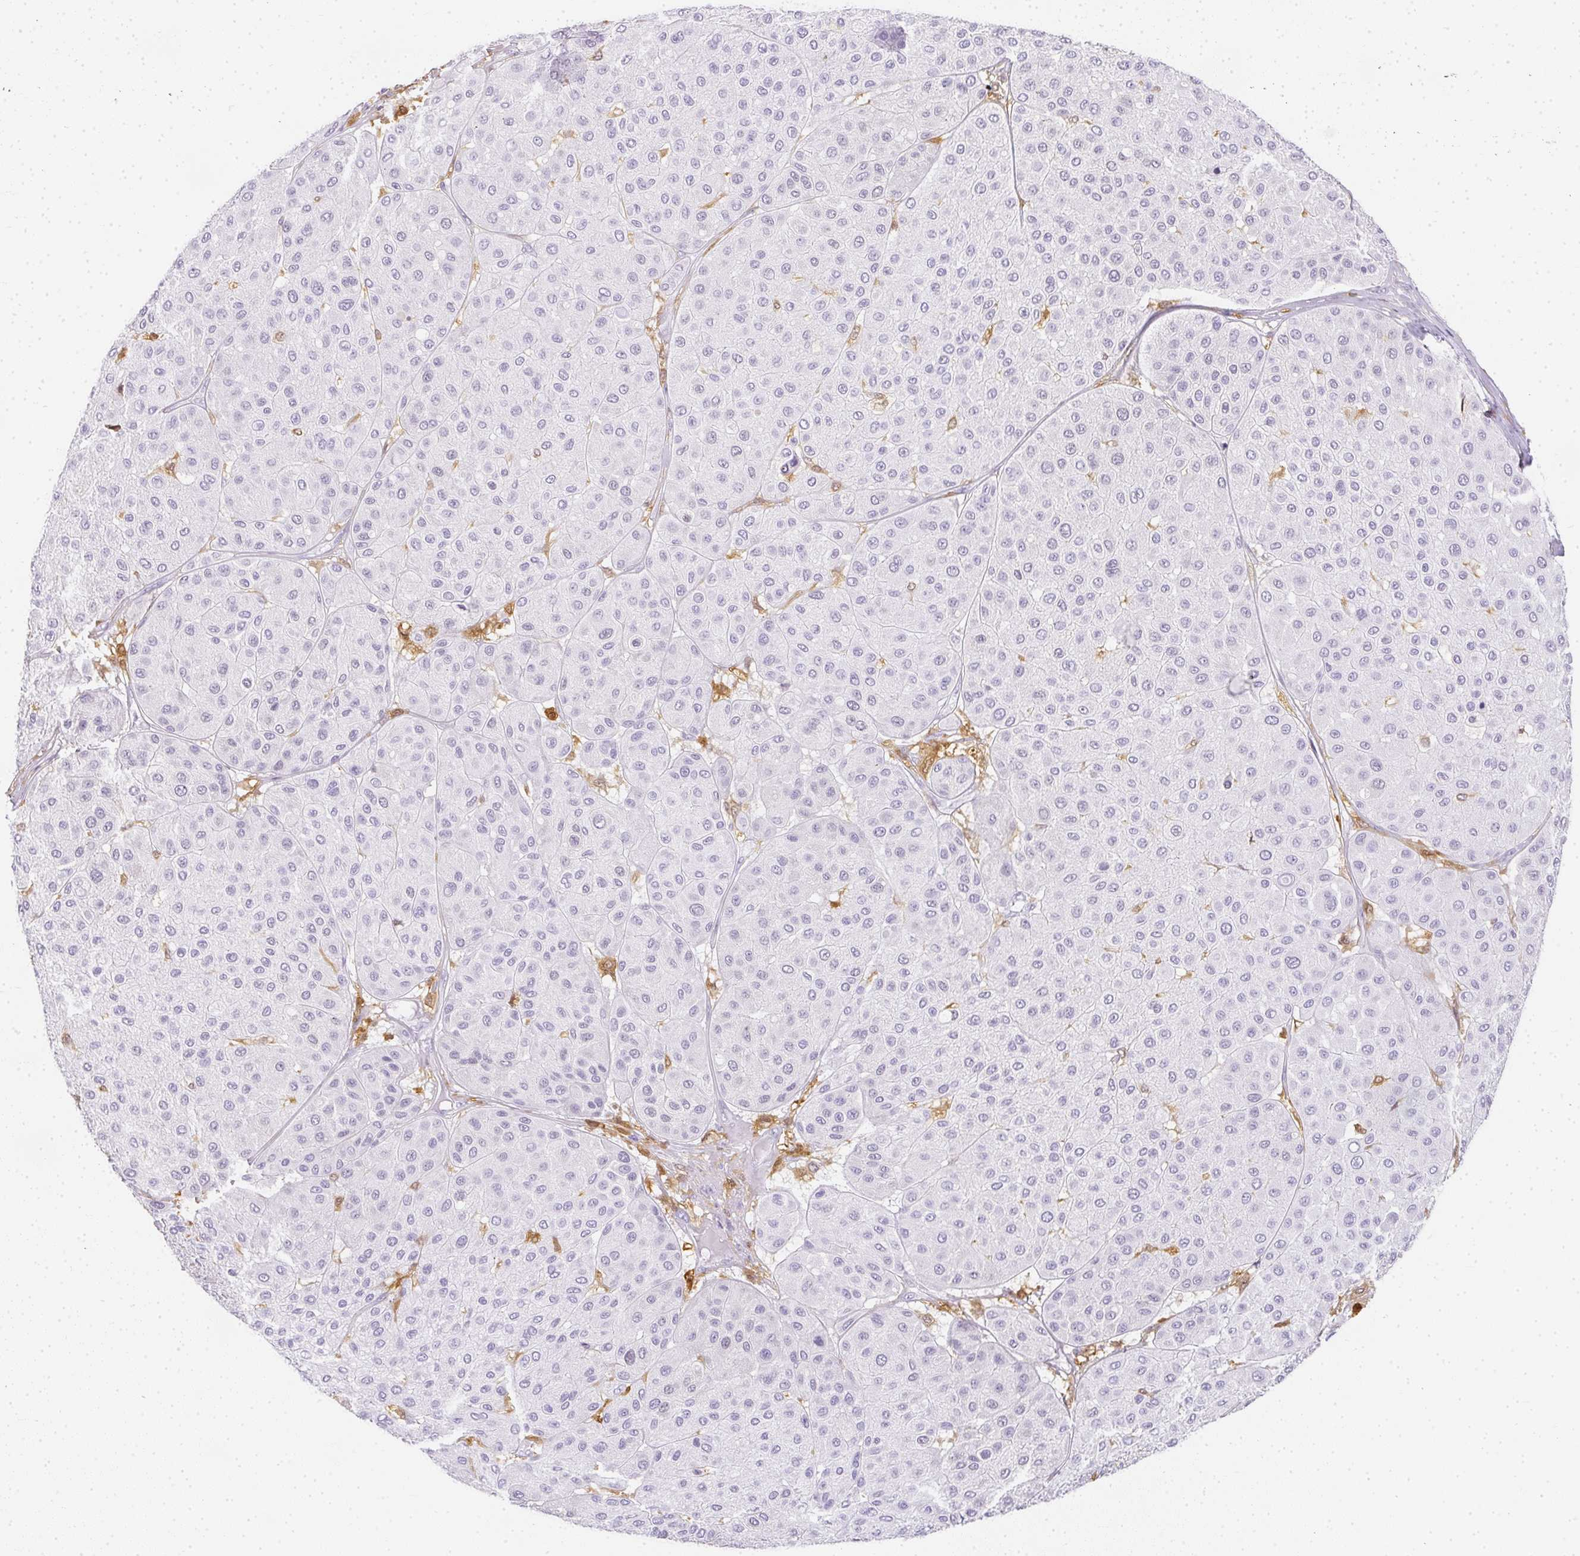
{"staining": {"intensity": "negative", "quantity": "none", "location": "none"}, "tissue": "melanoma", "cell_type": "Tumor cells", "image_type": "cancer", "snomed": [{"axis": "morphology", "description": "Malignant melanoma, Metastatic site"}, {"axis": "topography", "description": "Smooth muscle"}], "caption": "High power microscopy image of an immunohistochemistry image of melanoma, revealing no significant expression in tumor cells. (DAB IHC, high magnification).", "gene": "HK3", "patient": {"sex": "male", "age": 41}}